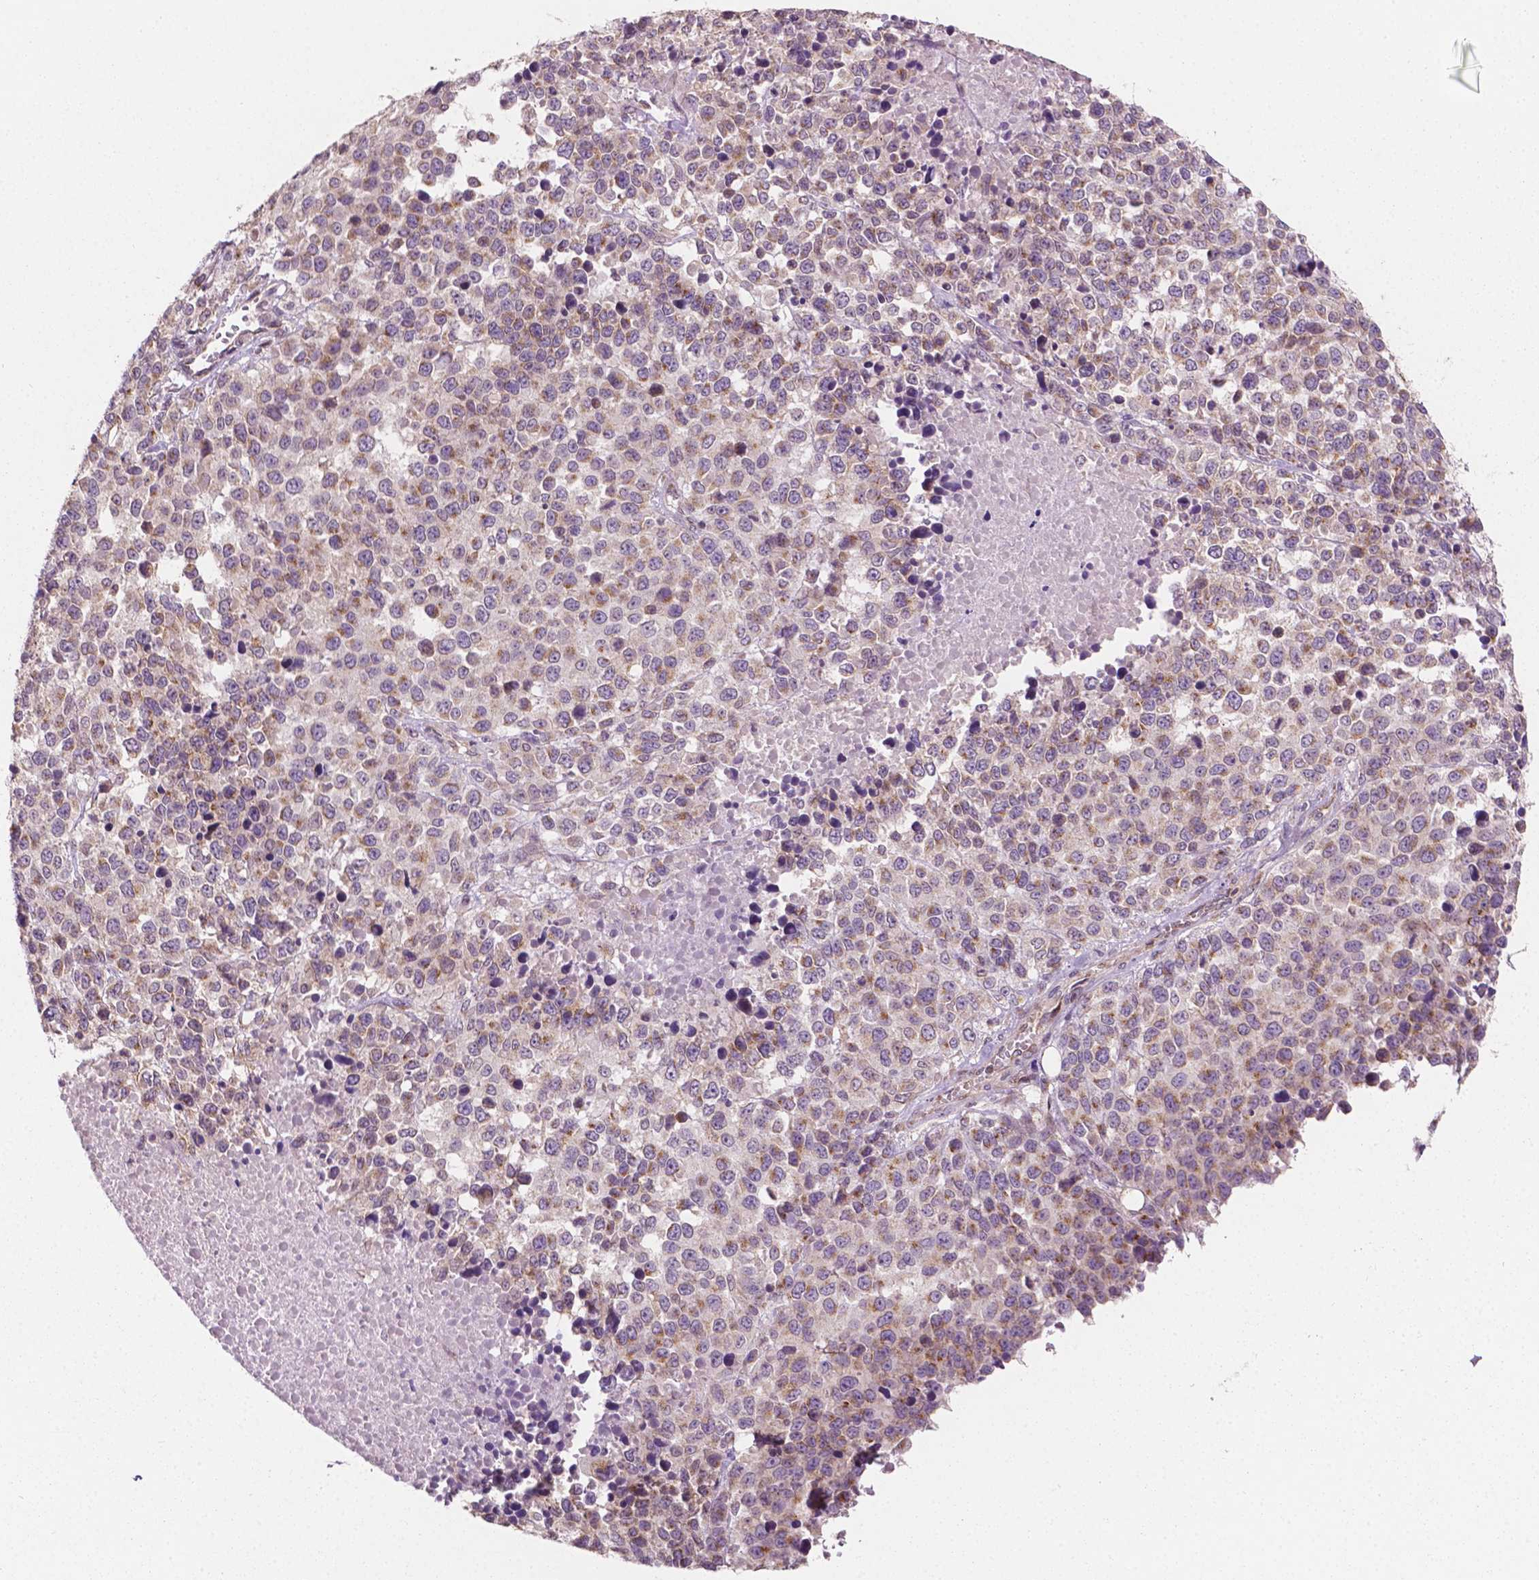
{"staining": {"intensity": "weak", "quantity": "25%-75%", "location": "cytoplasmic/membranous"}, "tissue": "melanoma", "cell_type": "Tumor cells", "image_type": "cancer", "snomed": [{"axis": "morphology", "description": "Malignant melanoma, Metastatic site"}, {"axis": "topography", "description": "Skin"}], "caption": "Protein expression analysis of human melanoma reveals weak cytoplasmic/membranous expression in about 25%-75% of tumor cells.", "gene": "EBAG9", "patient": {"sex": "male", "age": 84}}